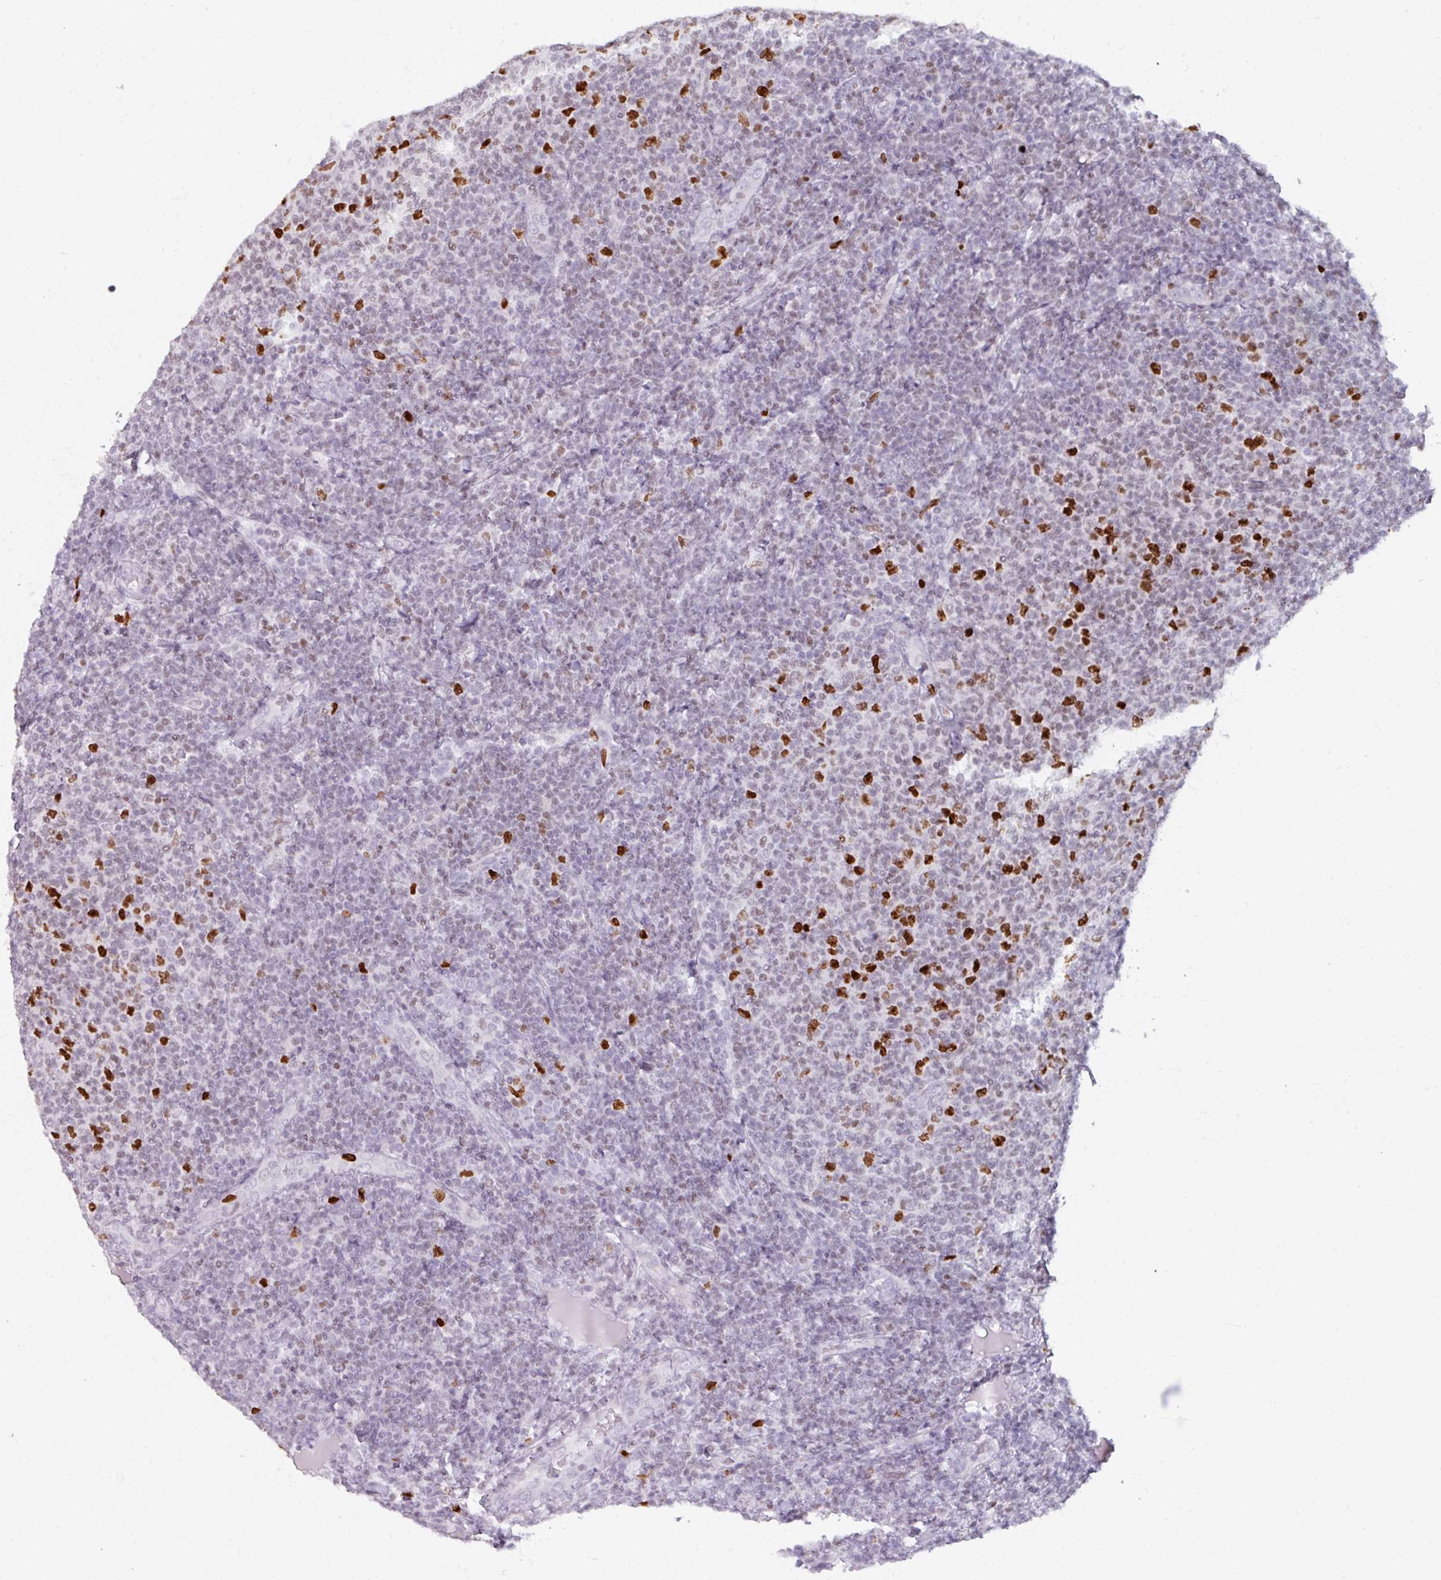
{"staining": {"intensity": "strong", "quantity": "<25%", "location": "nuclear"}, "tissue": "lymphoma", "cell_type": "Tumor cells", "image_type": "cancer", "snomed": [{"axis": "morphology", "description": "Malignant lymphoma, non-Hodgkin's type, Low grade"}, {"axis": "topography", "description": "Lymph node"}], "caption": "Brown immunohistochemical staining in low-grade malignant lymphoma, non-Hodgkin's type displays strong nuclear staining in approximately <25% of tumor cells.", "gene": "ATAD2", "patient": {"sex": "male", "age": 66}}